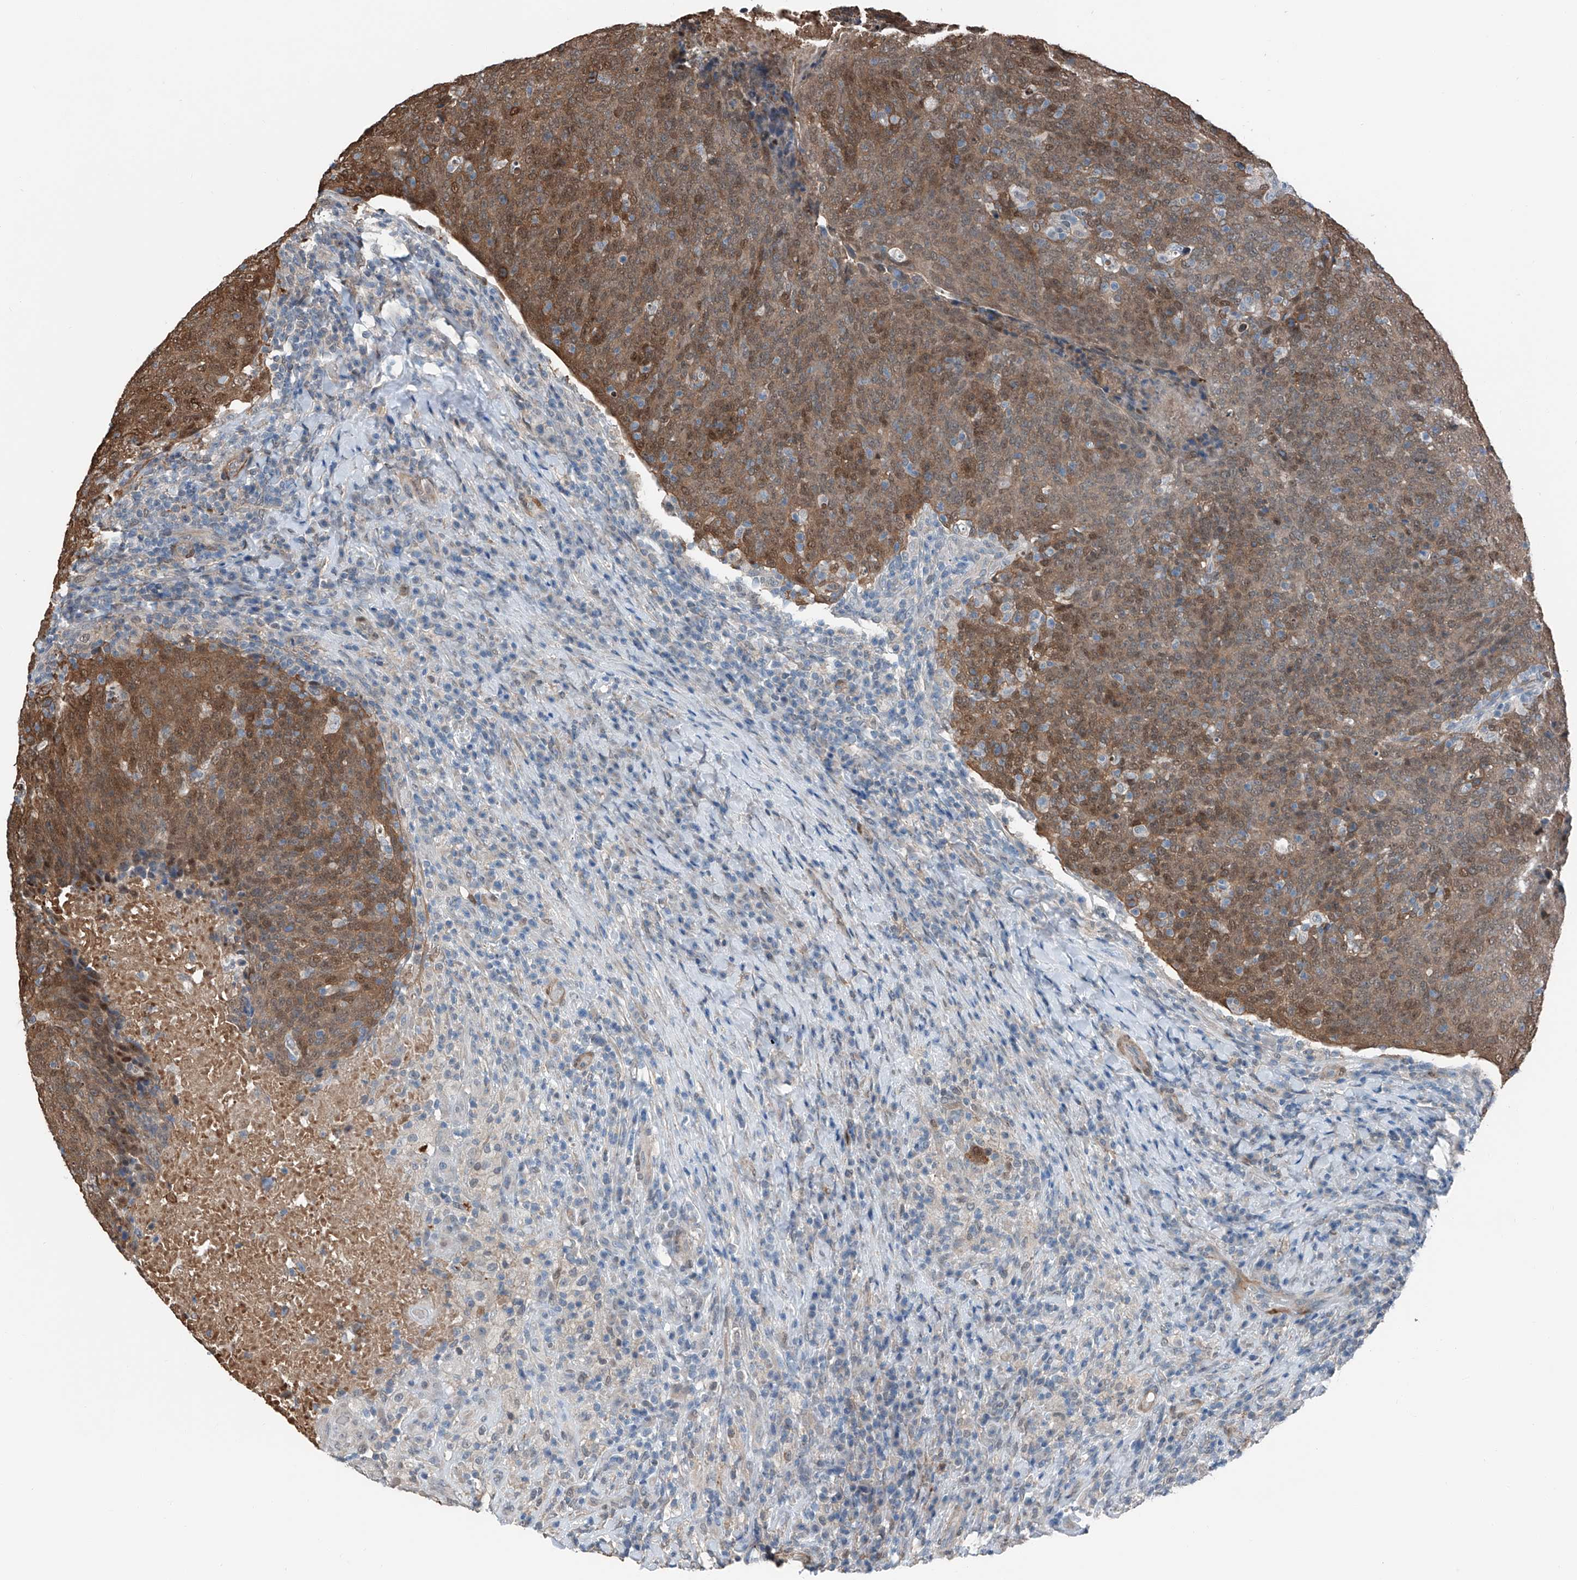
{"staining": {"intensity": "moderate", "quantity": ">75%", "location": "cytoplasmic/membranous,nuclear"}, "tissue": "head and neck cancer", "cell_type": "Tumor cells", "image_type": "cancer", "snomed": [{"axis": "morphology", "description": "Squamous cell carcinoma, NOS"}, {"axis": "morphology", "description": "Squamous cell carcinoma, metastatic, NOS"}, {"axis": "topography", "description": "Lymph node"}, {"axis": "topography", "description": "Head-Neck"}], "caption": "The image displays immunohistochemical staining of head and neck cancer (metastatic squamous cell carcinoma). There is moderate cytoplasmic/membranous and nuclear staining is seen in about >75% of tumor cells.", "gene": "HSPA6", "patient": {"sex": "male", "age": 62}}